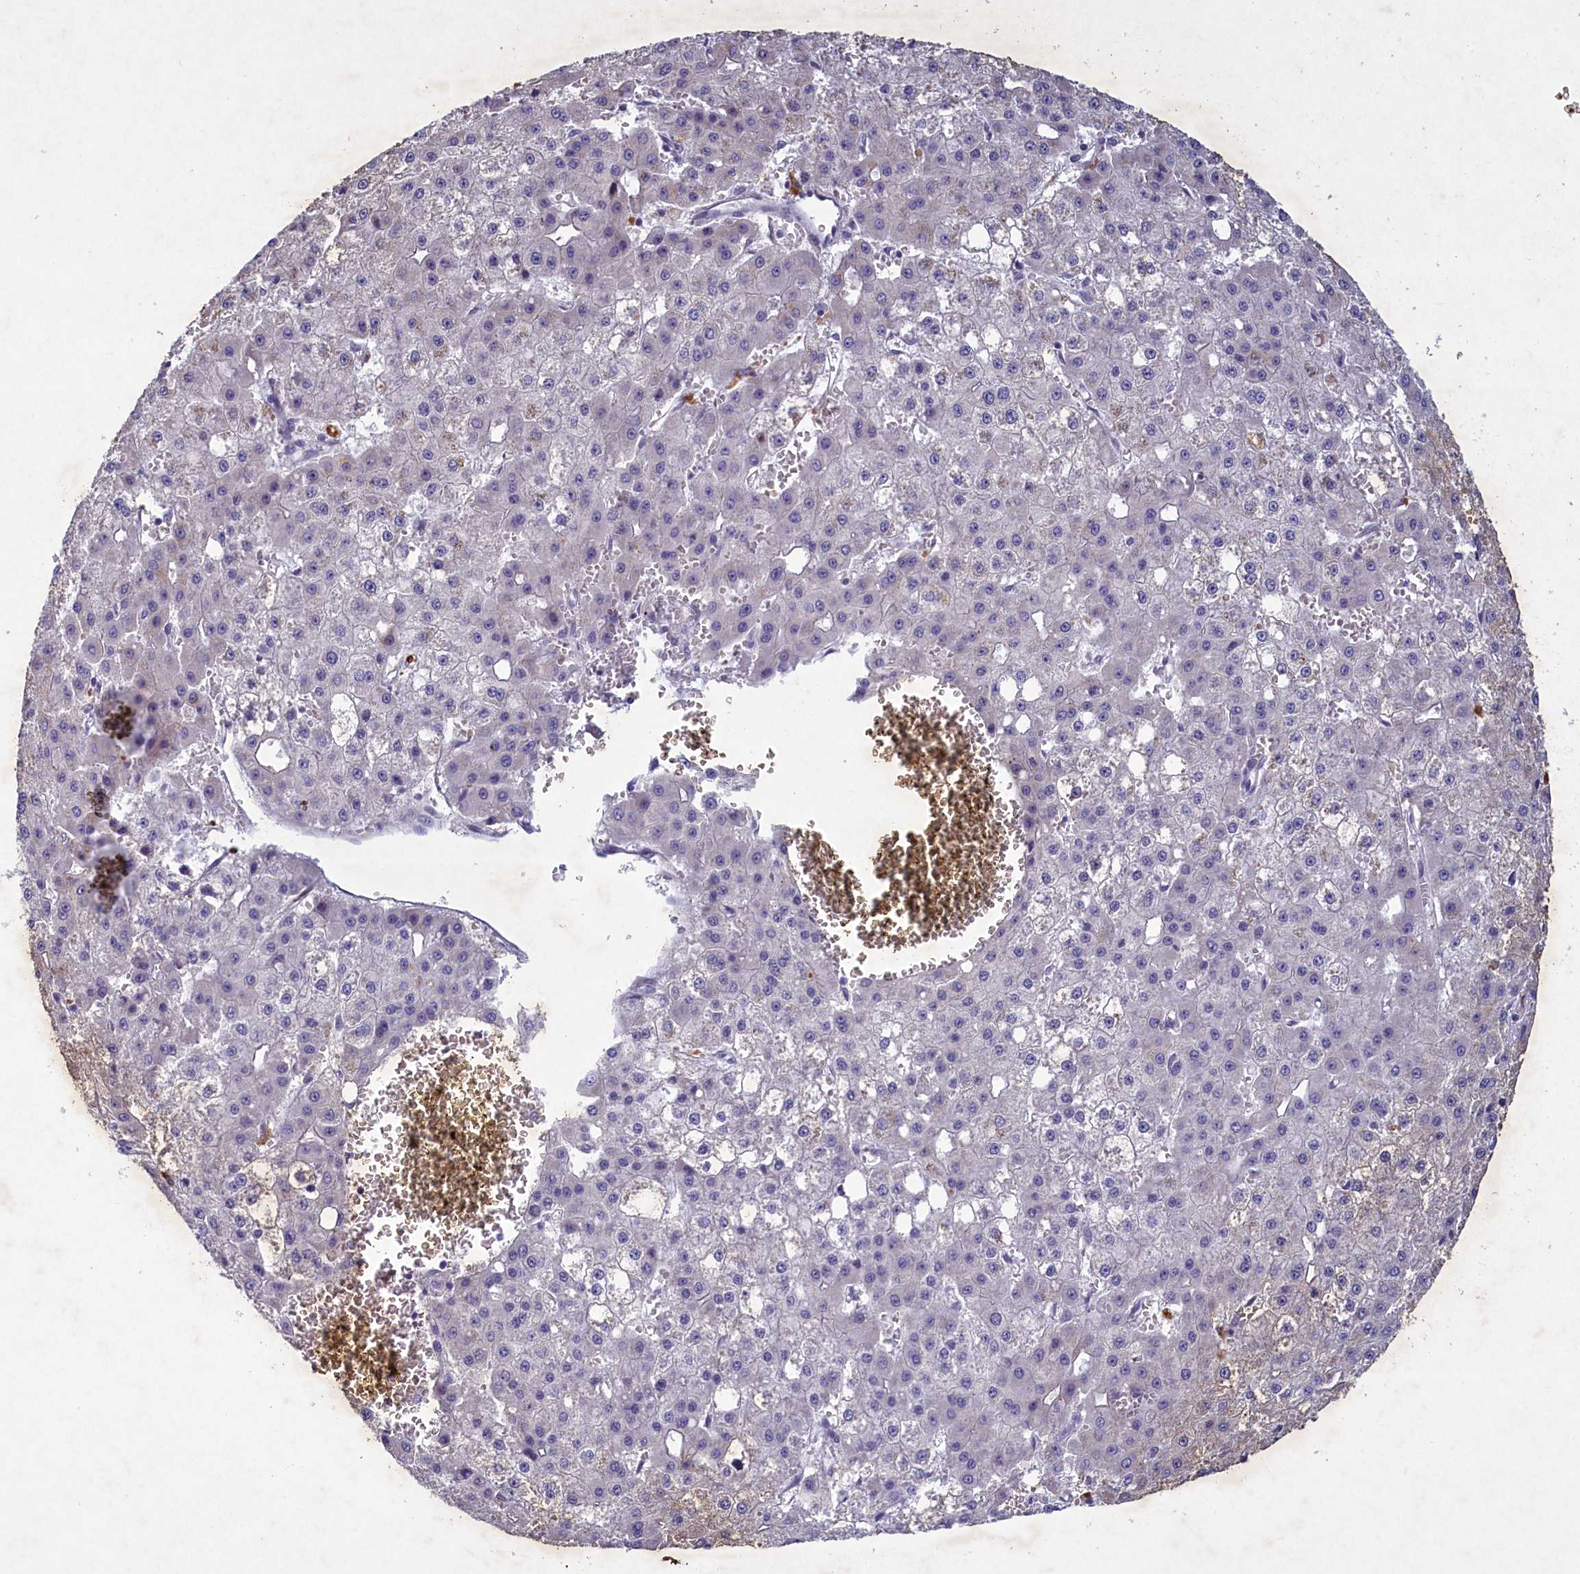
{"staining": {"intensity": "negative", "quantity": "none", "location": "none"}, "tissue": "liver cancer", "cell_type": "Tumor cells", "image_type": "cancer", "snomed": [{"axis": "morphology", "description": "Carcinoma, Hepatocellular, NOS"}, {"axis": "topography", "description": "Liver"}], "caption": "Immunohistochemical staining of hepatocellular carcinoma (liver) demonstrates no significant staining in tumor cells.", "gene": "PLEKHG6", "patient": {"sex": "male", "age": 47}}